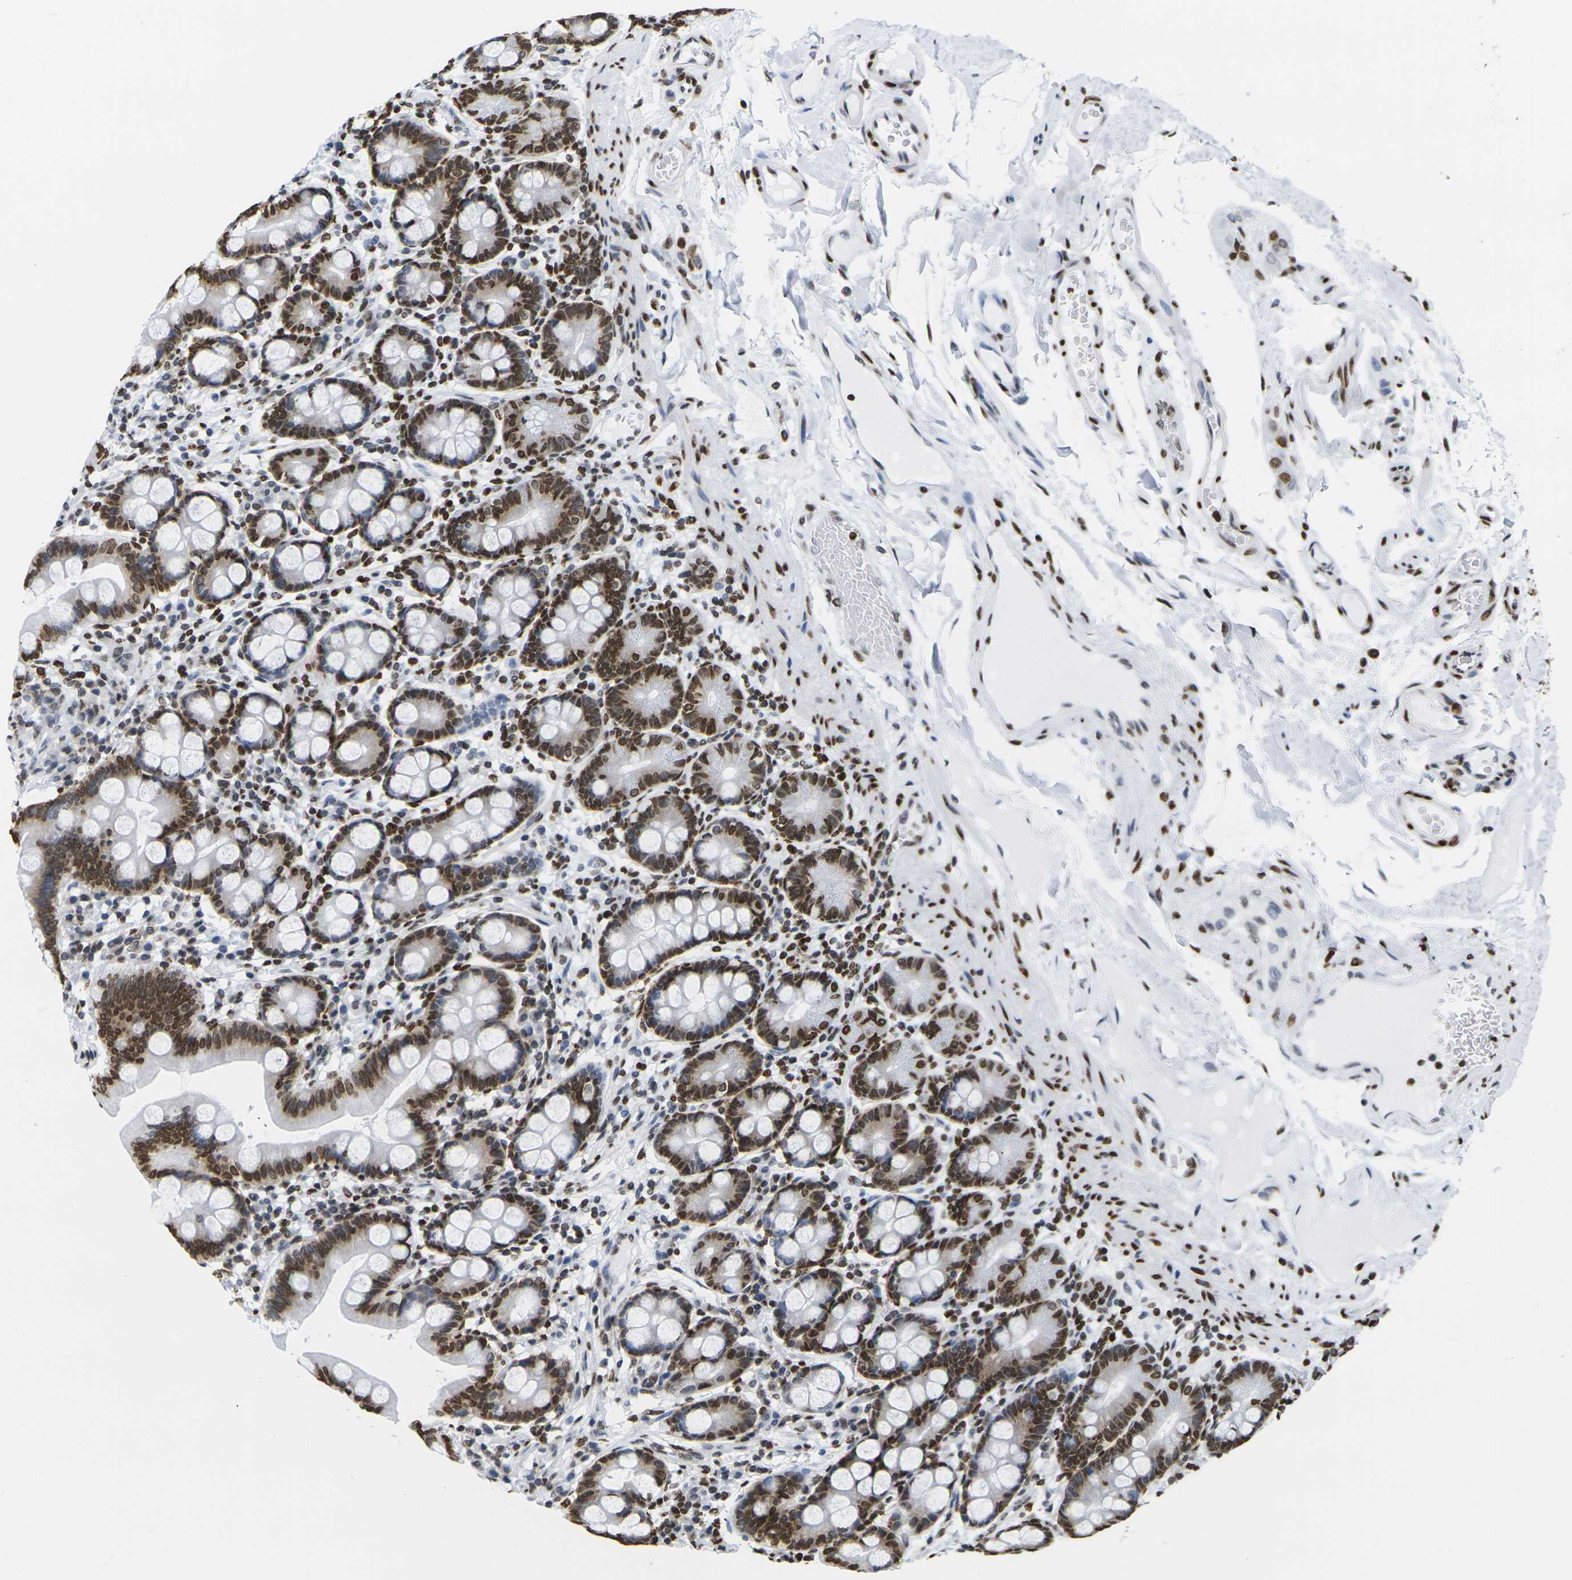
{"staining": {"intensity": "strong", "quantity": ">75%", "location": "nuclear"}, "tissue": "duodenum", "cell_type": "Glandular cells", "image_type": "normal", "snomed": [{"axis": "morphology", "description": "Normal tissue, NOS"}, {"axis": "topography", "description": "Duodenum"}], "caption": "Protein analysis of normal duodenum exhibits strong nuclear positivity in about >75% of glandular cells.", "gene": "H2AC21", "patient": {"sex": "male", "age": 50}}